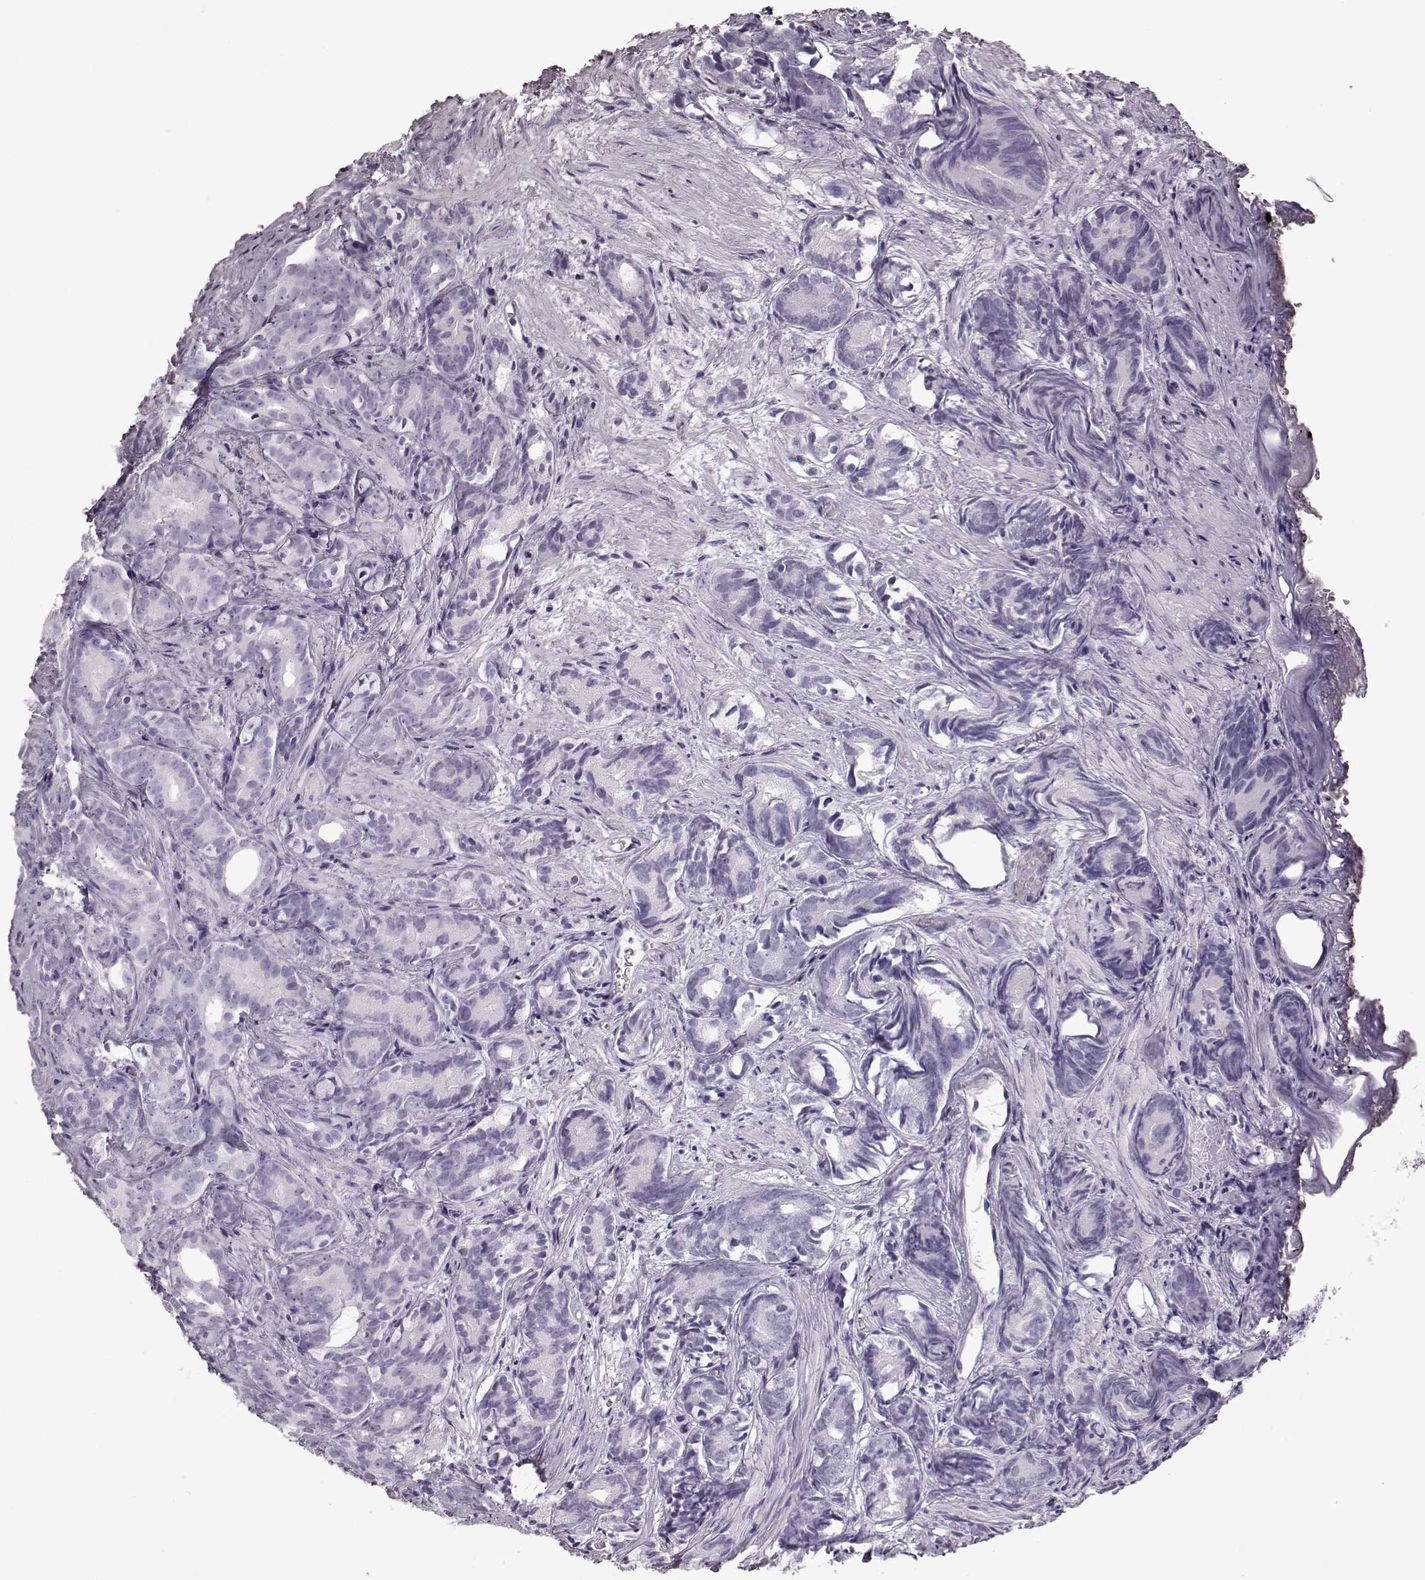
{"staining": {"intensity": "negative", "quantity": "none", "location": "none"}, "tissue": "prostate cancer", "cell_type": "Tumor cells", "image_type": "cancer", "snomed": [{"axis": "morphology", "description": "Adenocarcinoma, High grade"}, {"axis": "topography", "description": "Prostate"}], "caption": "Immunohistochemistry micrograph of neoplastic tissue: prostate high-grade adenocarcinoma stained with DAB (3,3'-diaminobenzidine) reveals no significant protein positivity in tumor cells.", "gene": "TCHHL1", "patient": {"sex": "male", "age": 84}}